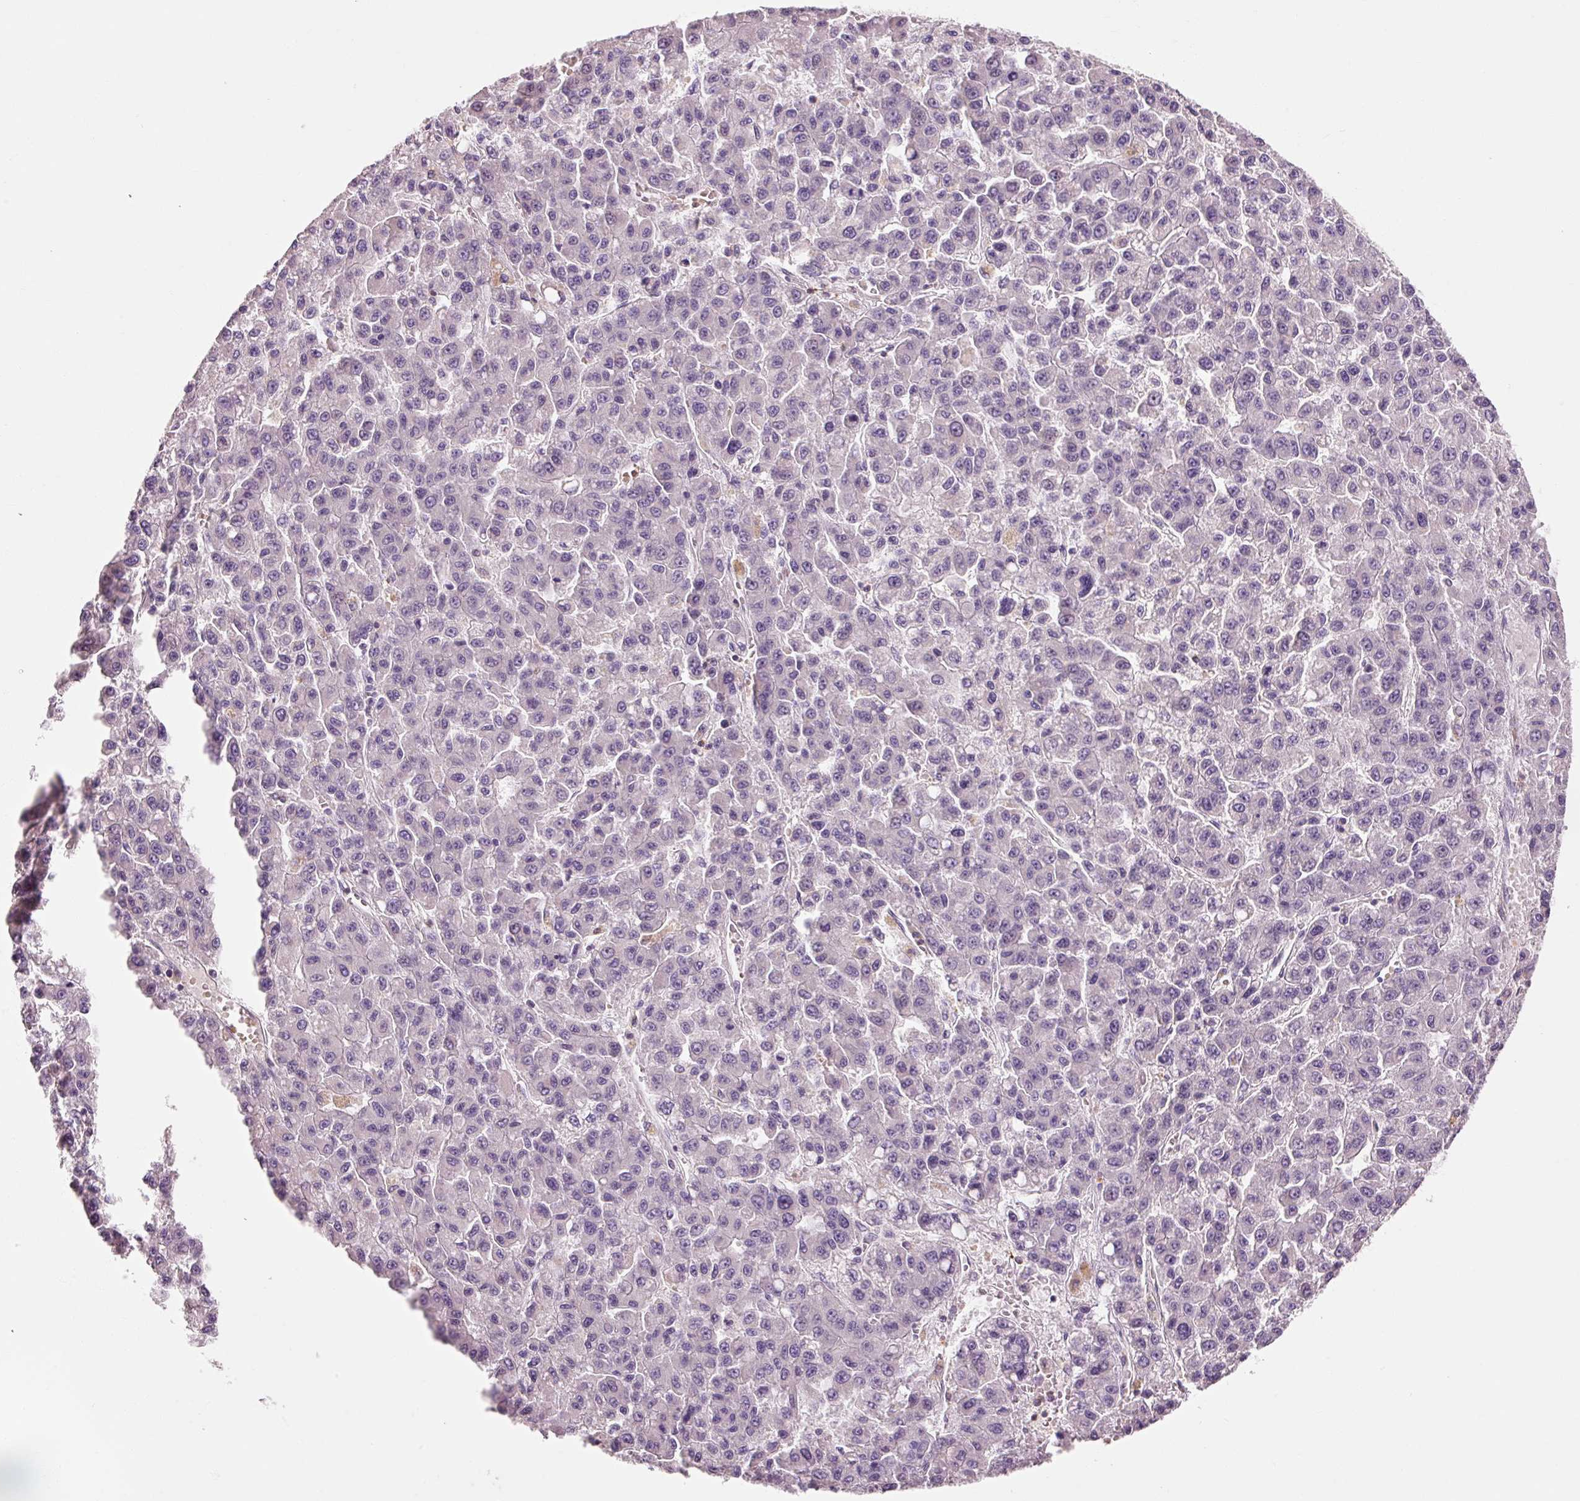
{"staining": {"intensity": "negative", "quantity": "none", "location": "none"}, "tissue": "liver cancer", "cell_type": "Tumor cells", "image_type": "cancer", "snomed": [{"axis": "morphology", "description": "Carcinoma, Hepatocellular, NOS"}, {"axis": "topography", "description": "Liver"}], "caption": "This is an immunohistochemistry (IHC) histopathology image of human hepatocellular carcinoma (liver). There is no expression in tumor cells.", "gene": "OR8K1", "patient": {"sex": "male", "age": 70}}